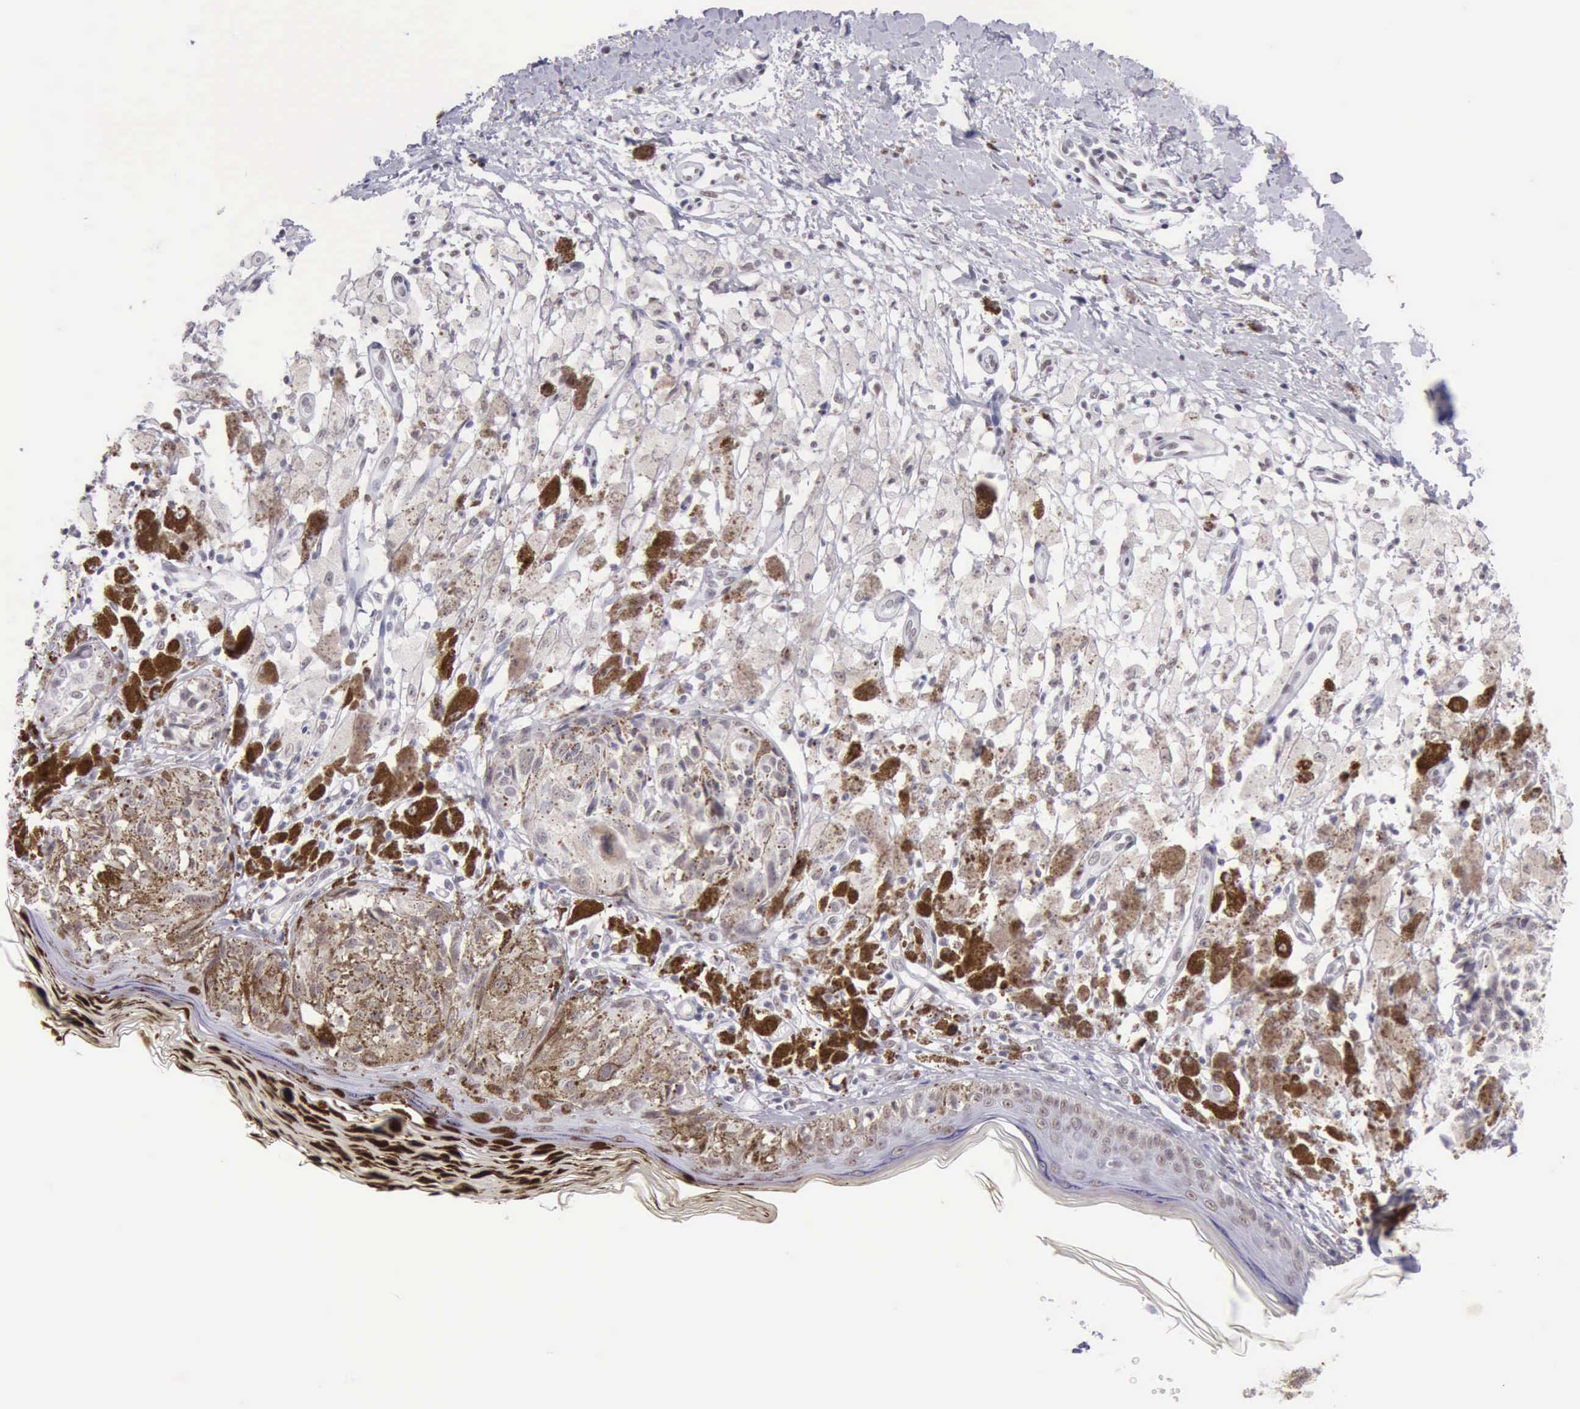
{"staining": {"intensity": "negative", "quantity": "none", "location": "none"}, "tissue": "melanoma", "cell_type": "Tumor cells", "image_type": "cancer", "snomed": [{"axis": "morphology", "description": "Malignant melanoma, NOS"}, {"axis": "topography", "description": "Skin"}], "caption": "Tumor cells show no significant staining in malignant melanoma. (IHC, brightfield microscopy, high magnification).", "gene": "EP300", "patient": {"sex": "male", "age": 88}}